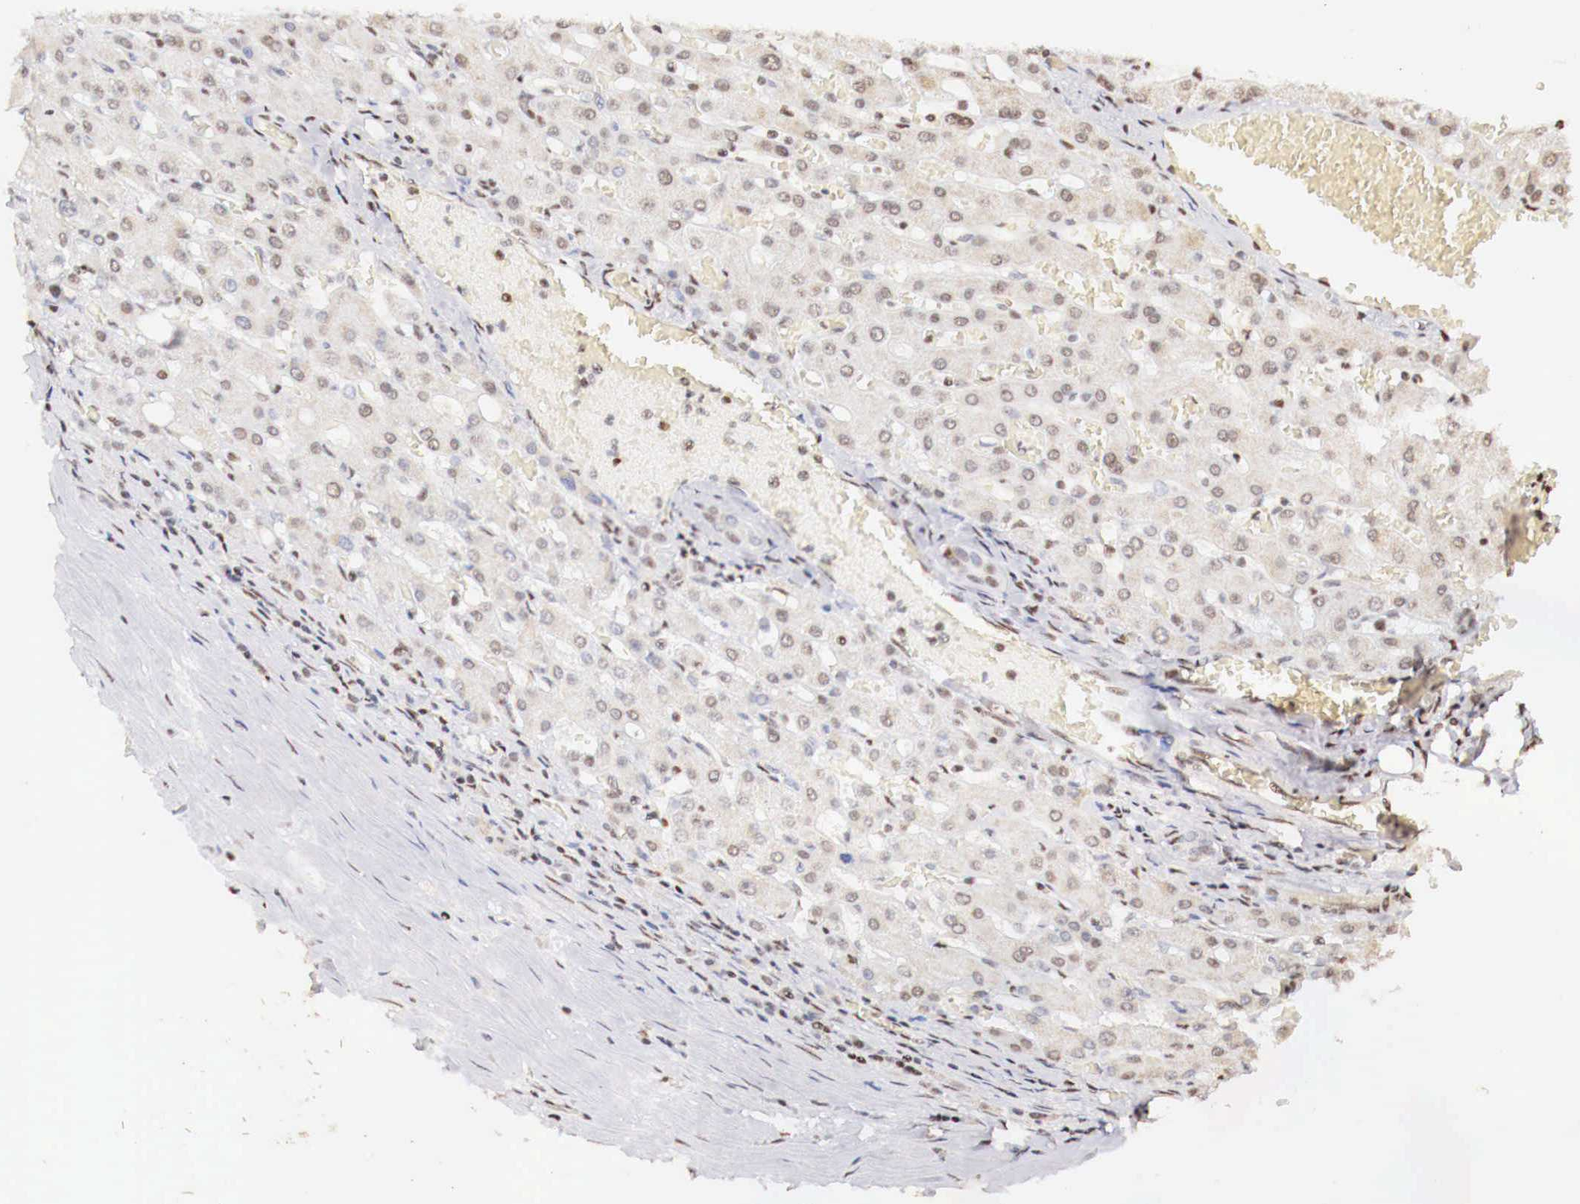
{"staining": {"intensity": "weak", "quantity": "25%-75%", "location": "nuclear"}, "tissue": "liver", "cell_type": "Cholangiocytes", "image_type": "normal", "snomed": [{"axis": "morphology", "description": "Normal tissue, NOS"}, {"axis": "topography", "description": "Liver"}], "caption": "A low amount of weak nuclear positivity is appreciated in approximately 25%-75% of cholangiocytes in benign liver.", "gene": "SP1", "patient": {"sex": "female", "age": 30}}